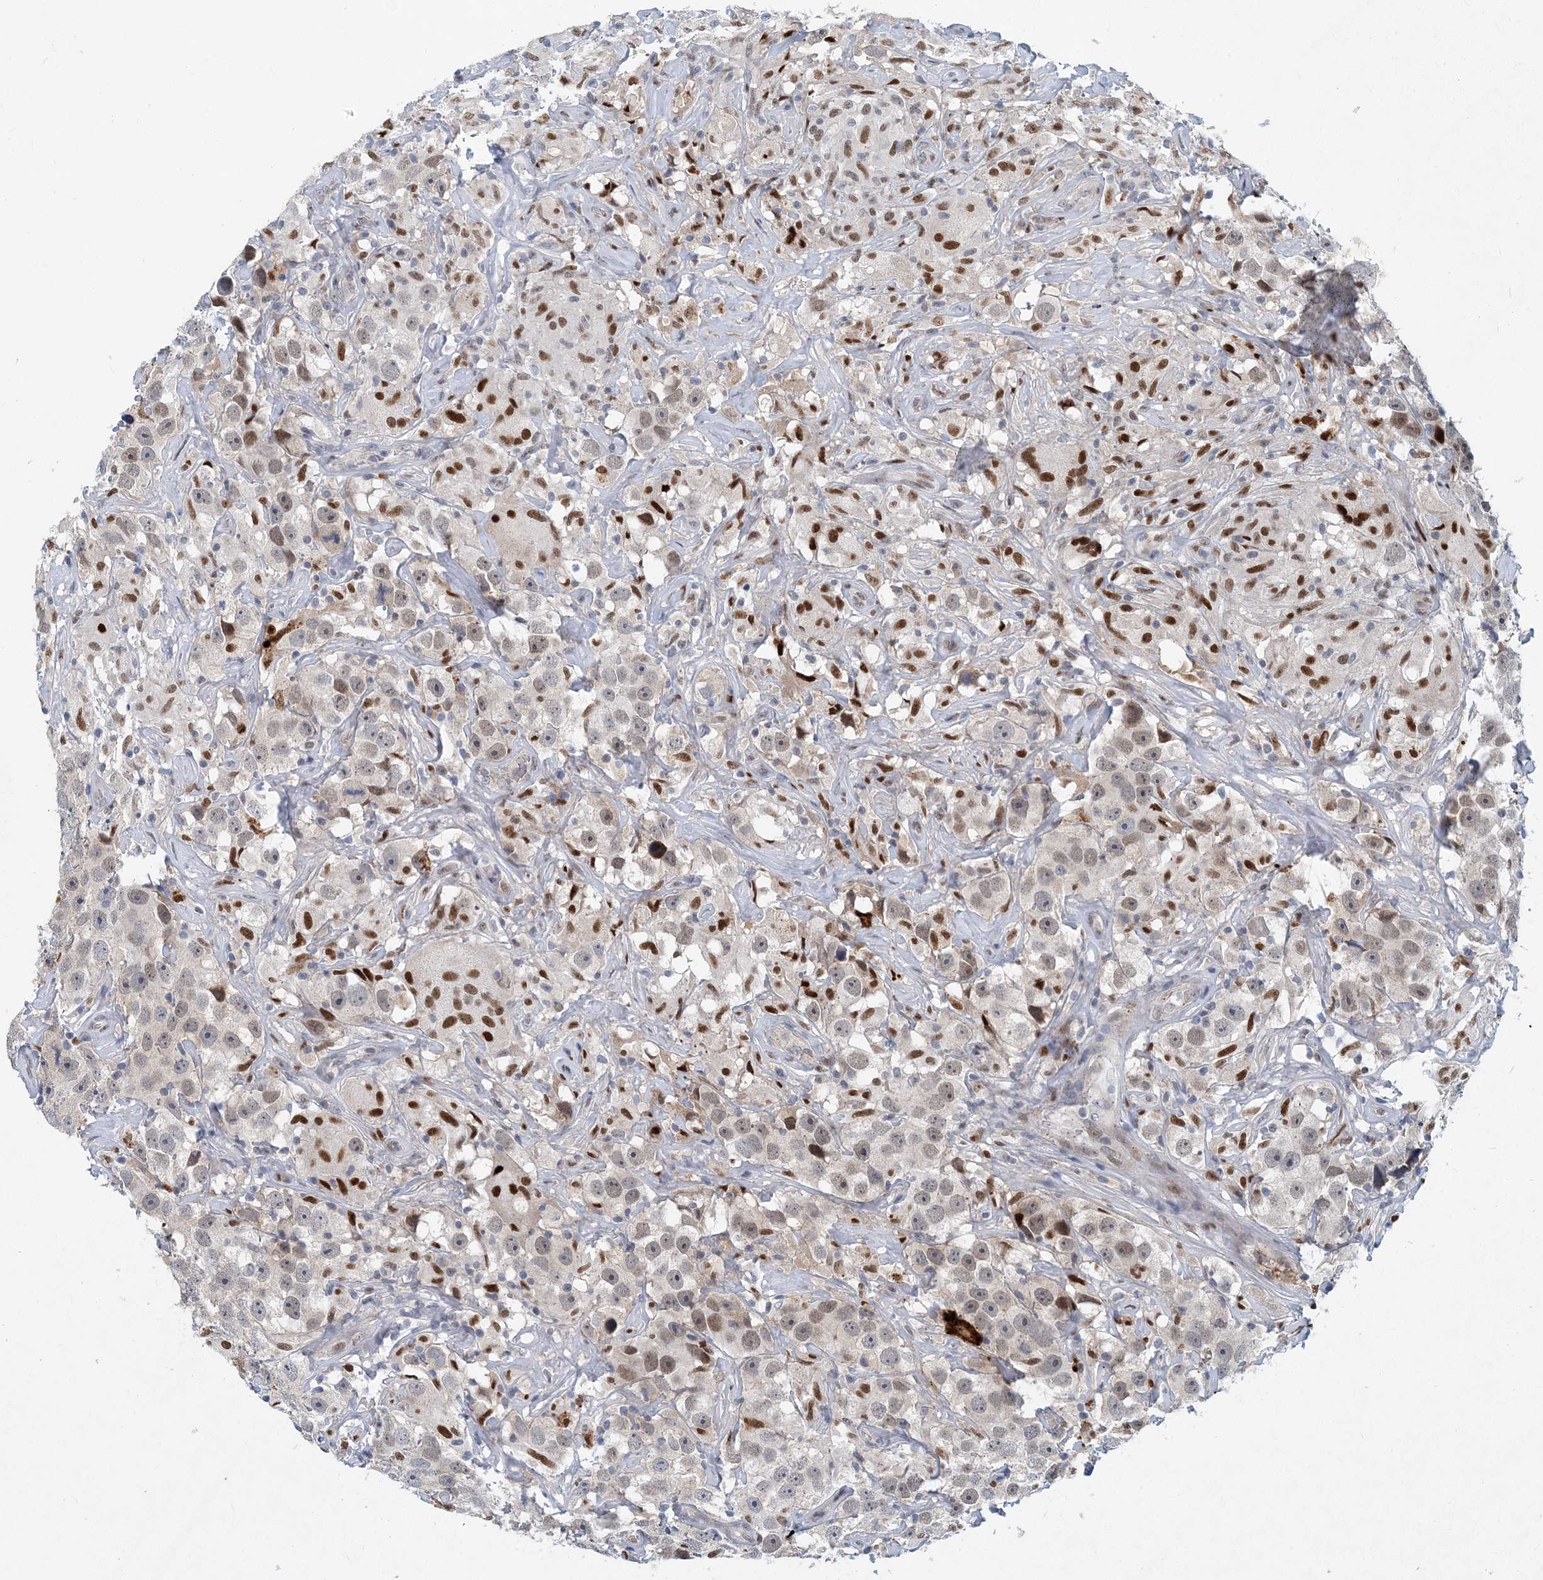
{"staining": {"intensity": "weak", "quantity": "<25%", "location": "nuclear"}, "tissue": "testis cancer", "cell_type": "Tumor cells", "image_type": "cancer", "snomed": [{"axis": "morphology", "description": "Seminoma, NOS"}, {"axis": "topography", "description": "Testis"}], "caption": "Seminoma (testis) stained for a protein using immunohistochemistry exhibits no expression tumor cells.", "gene": "KPNA4", "patient": {"sex": "male", "age": 49}}